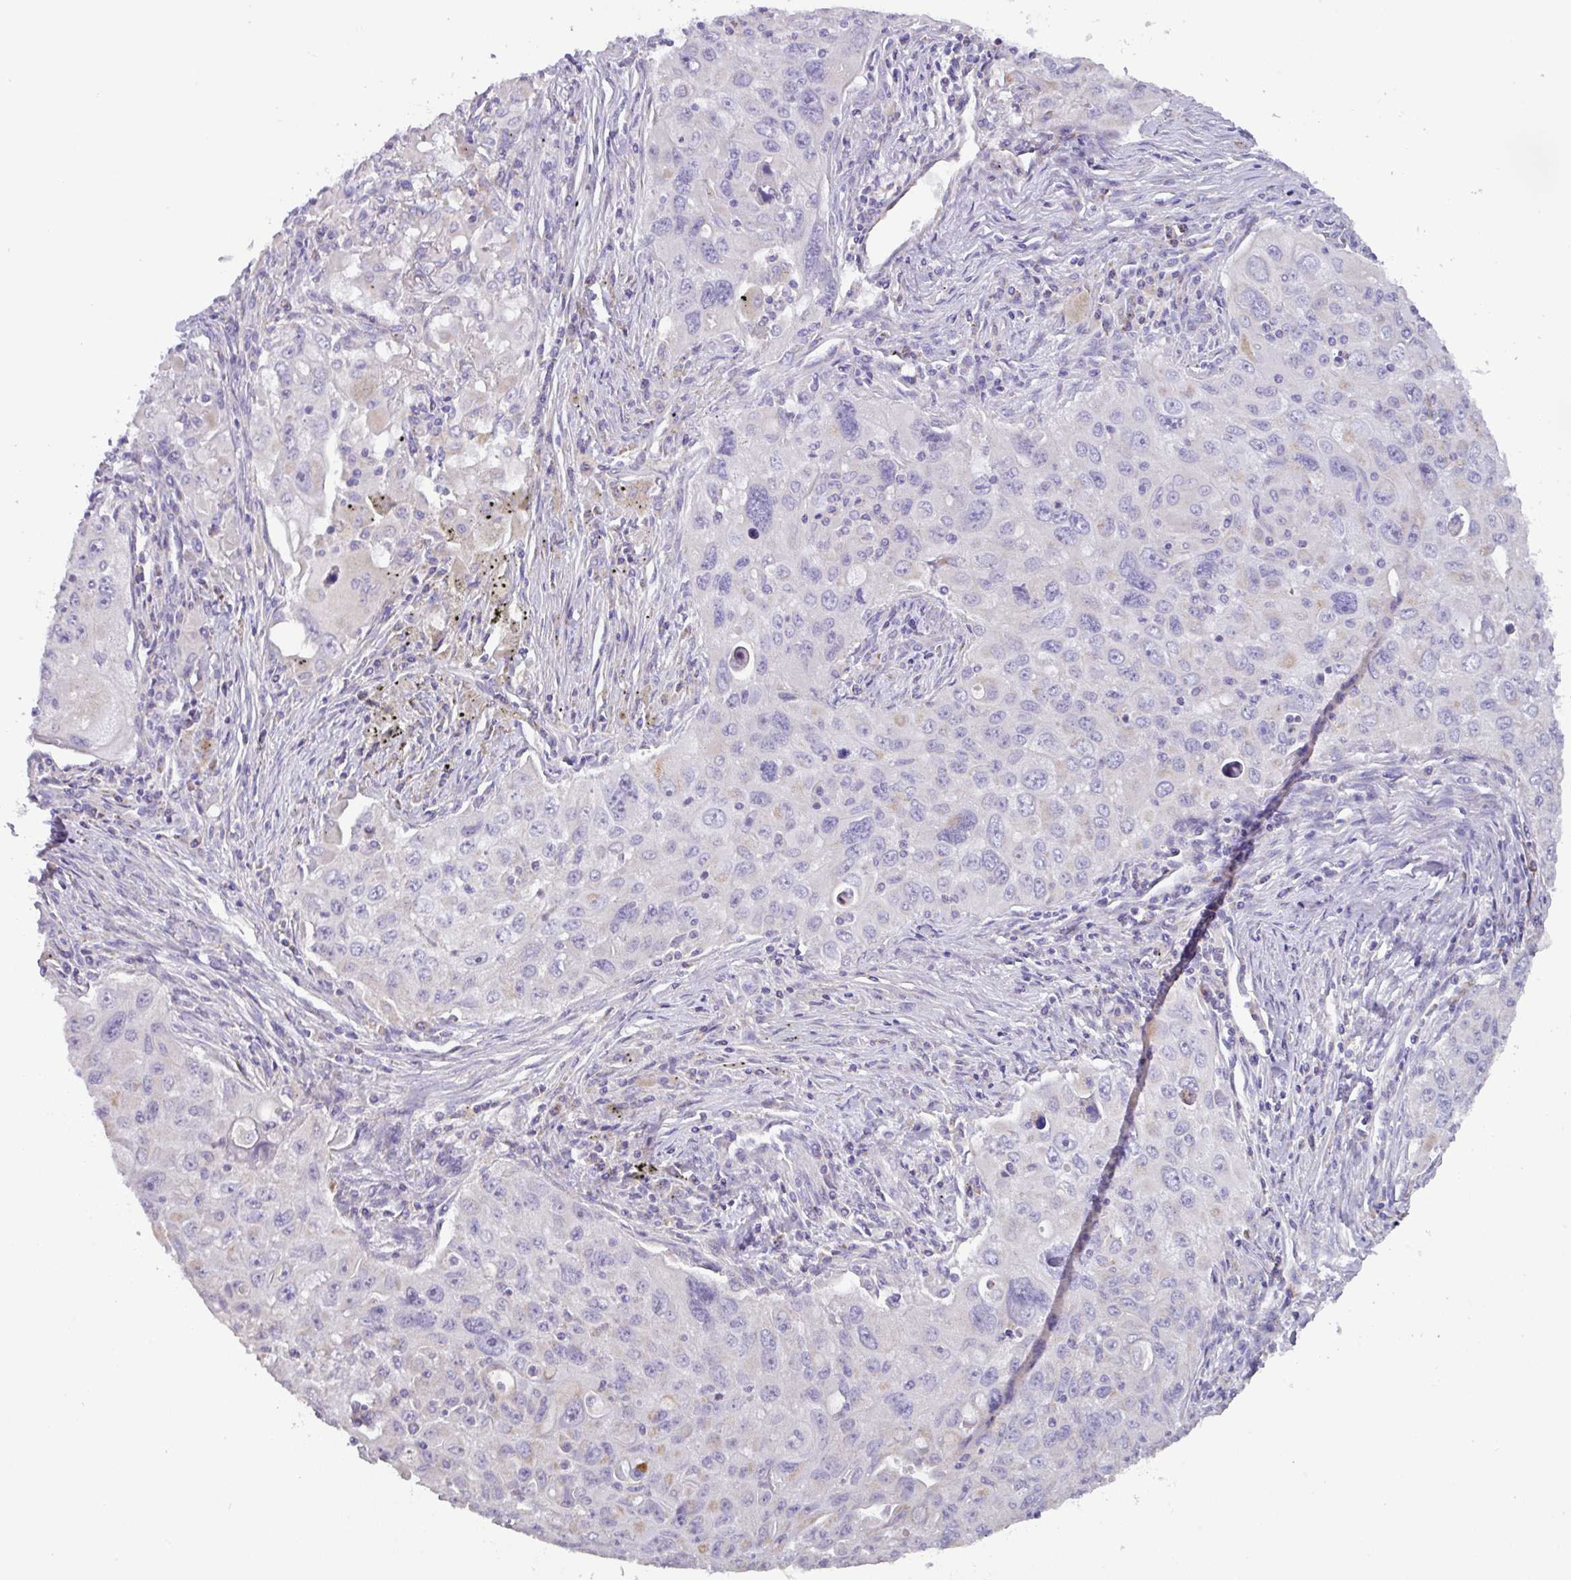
{"staining": {"intensity": "negative", "quantity": "none", "location": "none"}, "tissue": "lung cancer", "cell_type": "Tumor cells", "image_type": "cancer", "snomed": [{"axis": "morphology", "description": "Adenocarcinoma, NOS"}, {"axis": "morphology", "description": "Adenocarcinoma, metastatic, NOS"}, {"axis": "topography", "description": "Lymph node"}, {"axis": "topography", "description": "Lung"}], "caption": "Tumor cells show no significant protein staining in lung cancer.", "gene": "MT-ND4", "patient": {"sex": "female", "age": 42}}